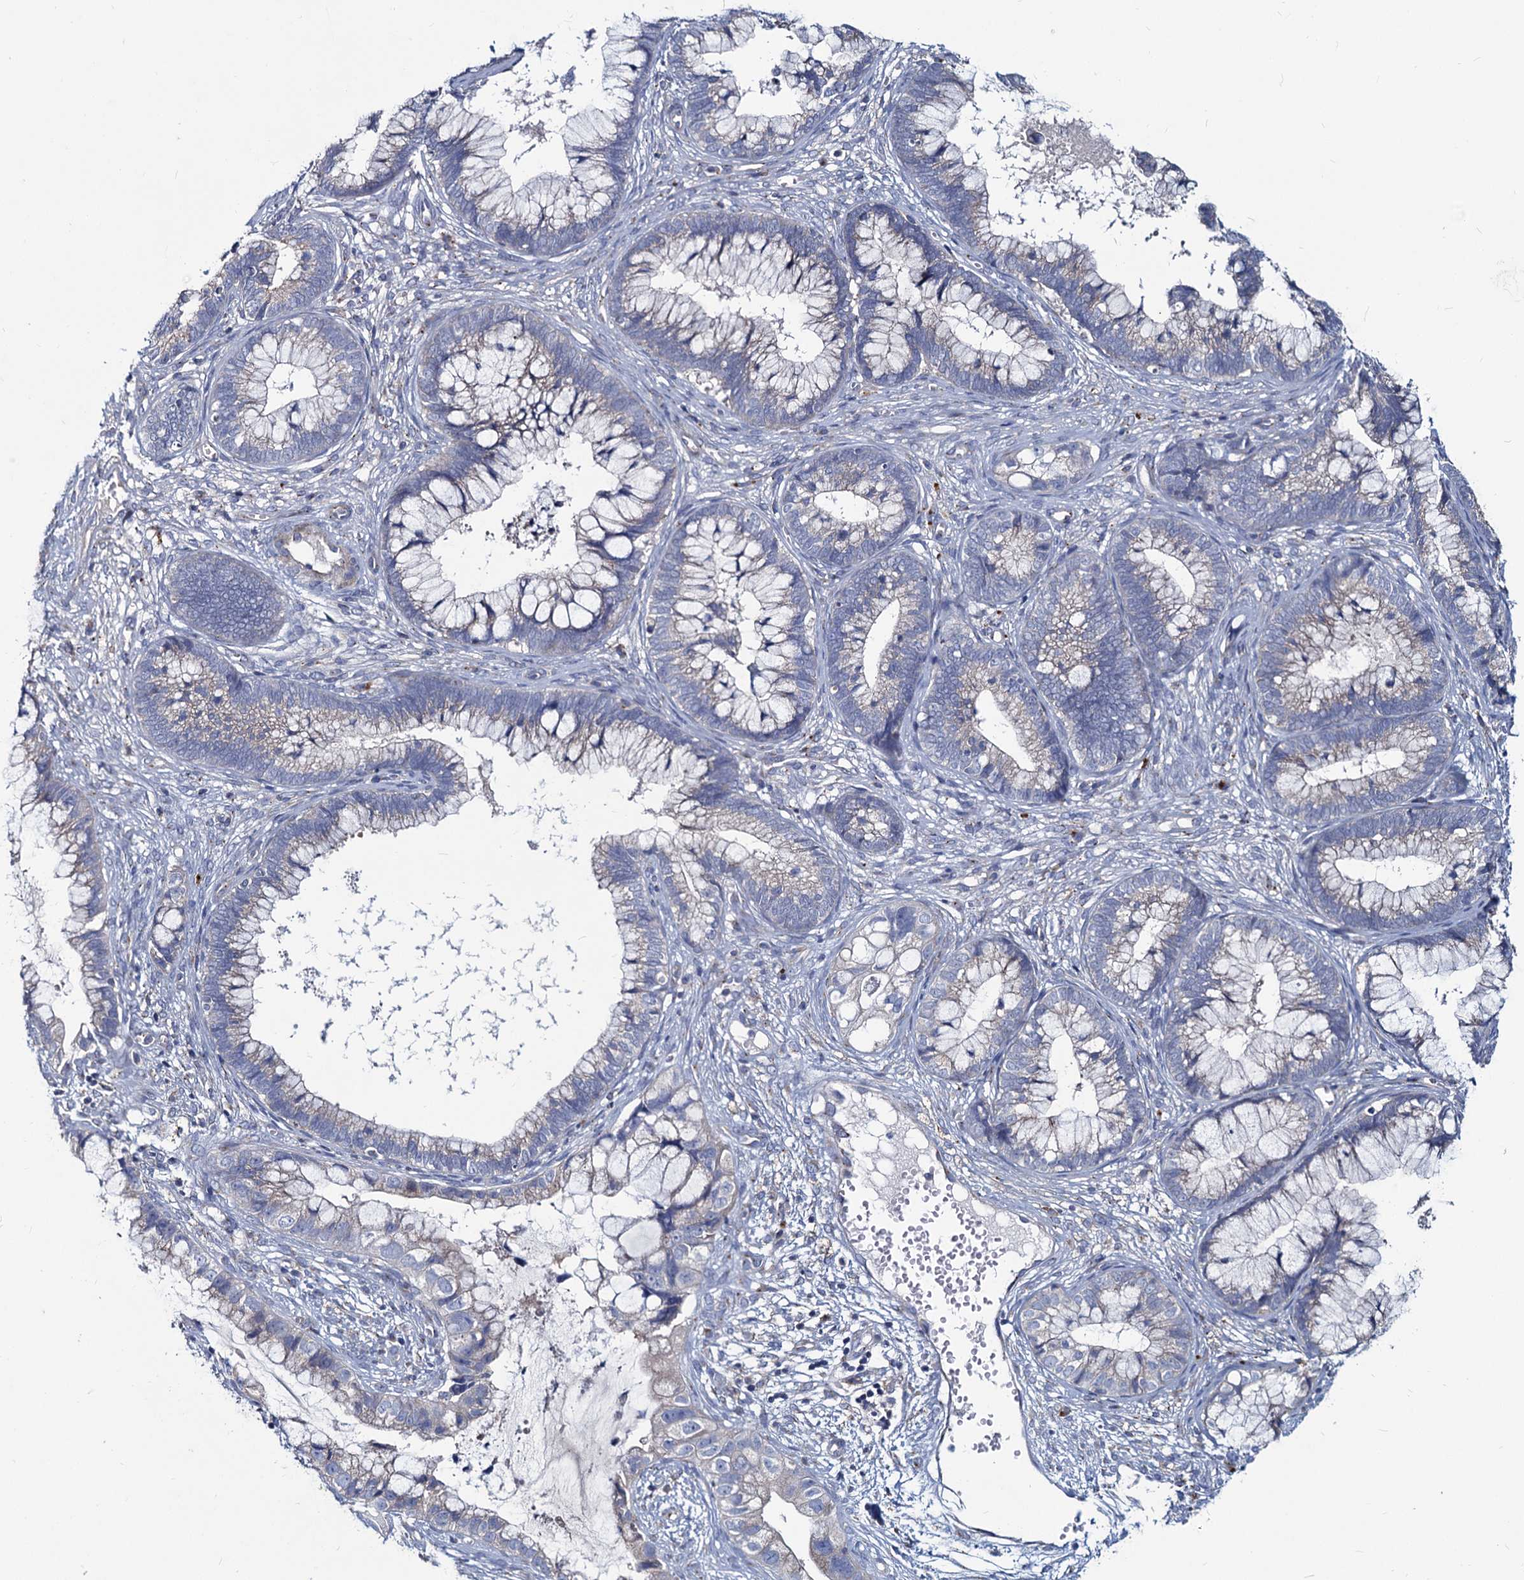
{"staining": {"intensity": "negative", "quantity": "none", "location": "none"}, "tissue": "cervical cancer", "cell_type": "Tumor cells", "image_type": "cancer", "snomed": [{"axis": "morphology", "description": "Adenocarcinoma, NOS"}, {"axis": "topography", "description": "Cervix"}], "caption": "Immunohistochemistry of cervical cancer shows no staining in tumor cells.", "gene": "AGBL4", "patient": {"sex": "female", "age": 44}}